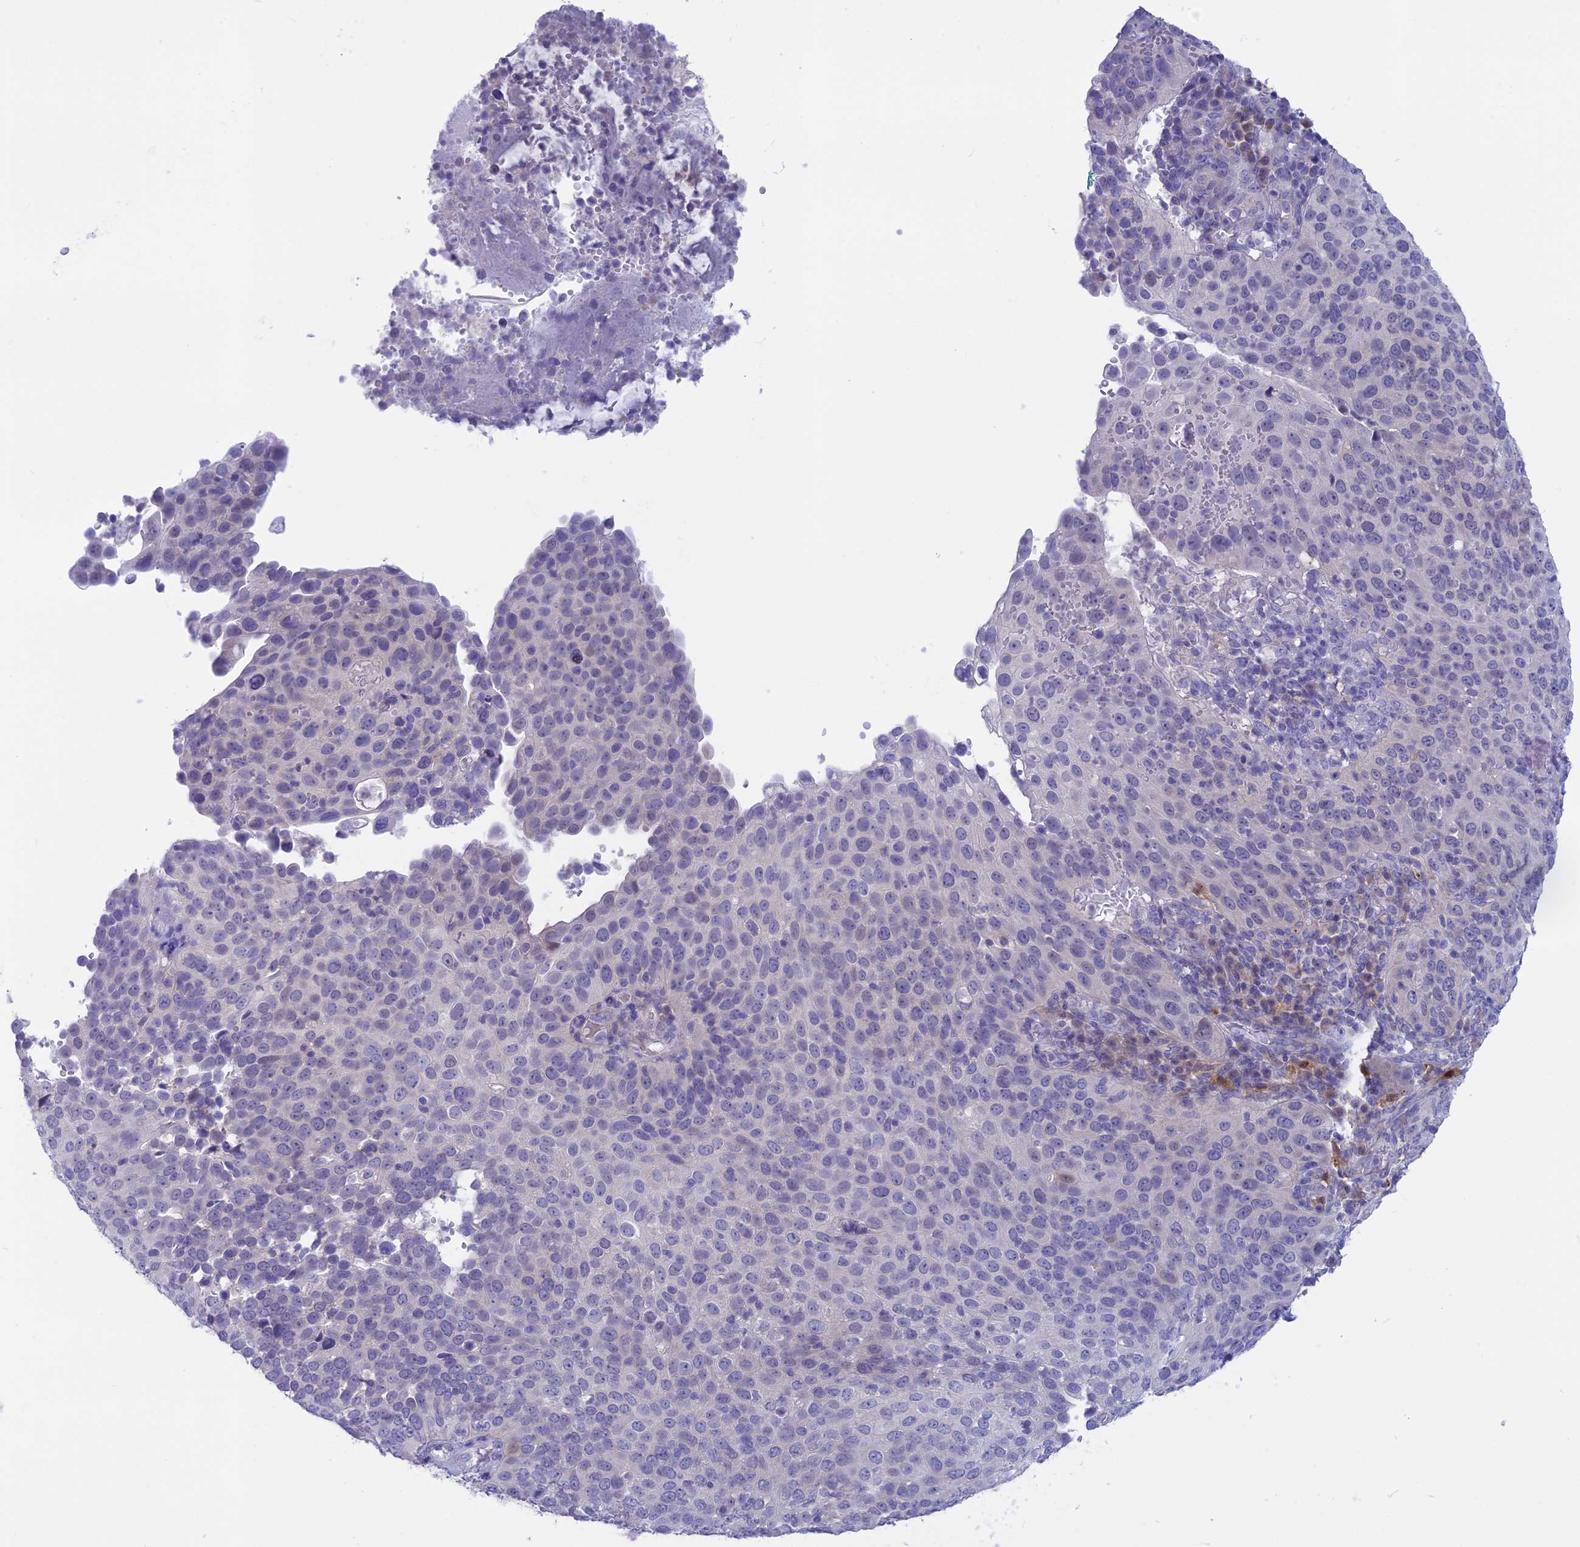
{"staining": {"intensity": "negative", "quantity": "none", "location": "none"}, "tissue": "cervical cancer", "cell_type": "Tumor cells", "image_type": "cancer", "snomed": [{"axis": "morphology", "description": "Squamous cell carcinoma, NOS"}, {"axis": "topography", "description": "Cervix"}], "caption": "Photomicrograph shows no protein positivity in tumor cells of cervical cancer (squamous cell carcinoma) tissue.", "gene": "SNTN", "patient": {"sex": "female", "age": 36}}